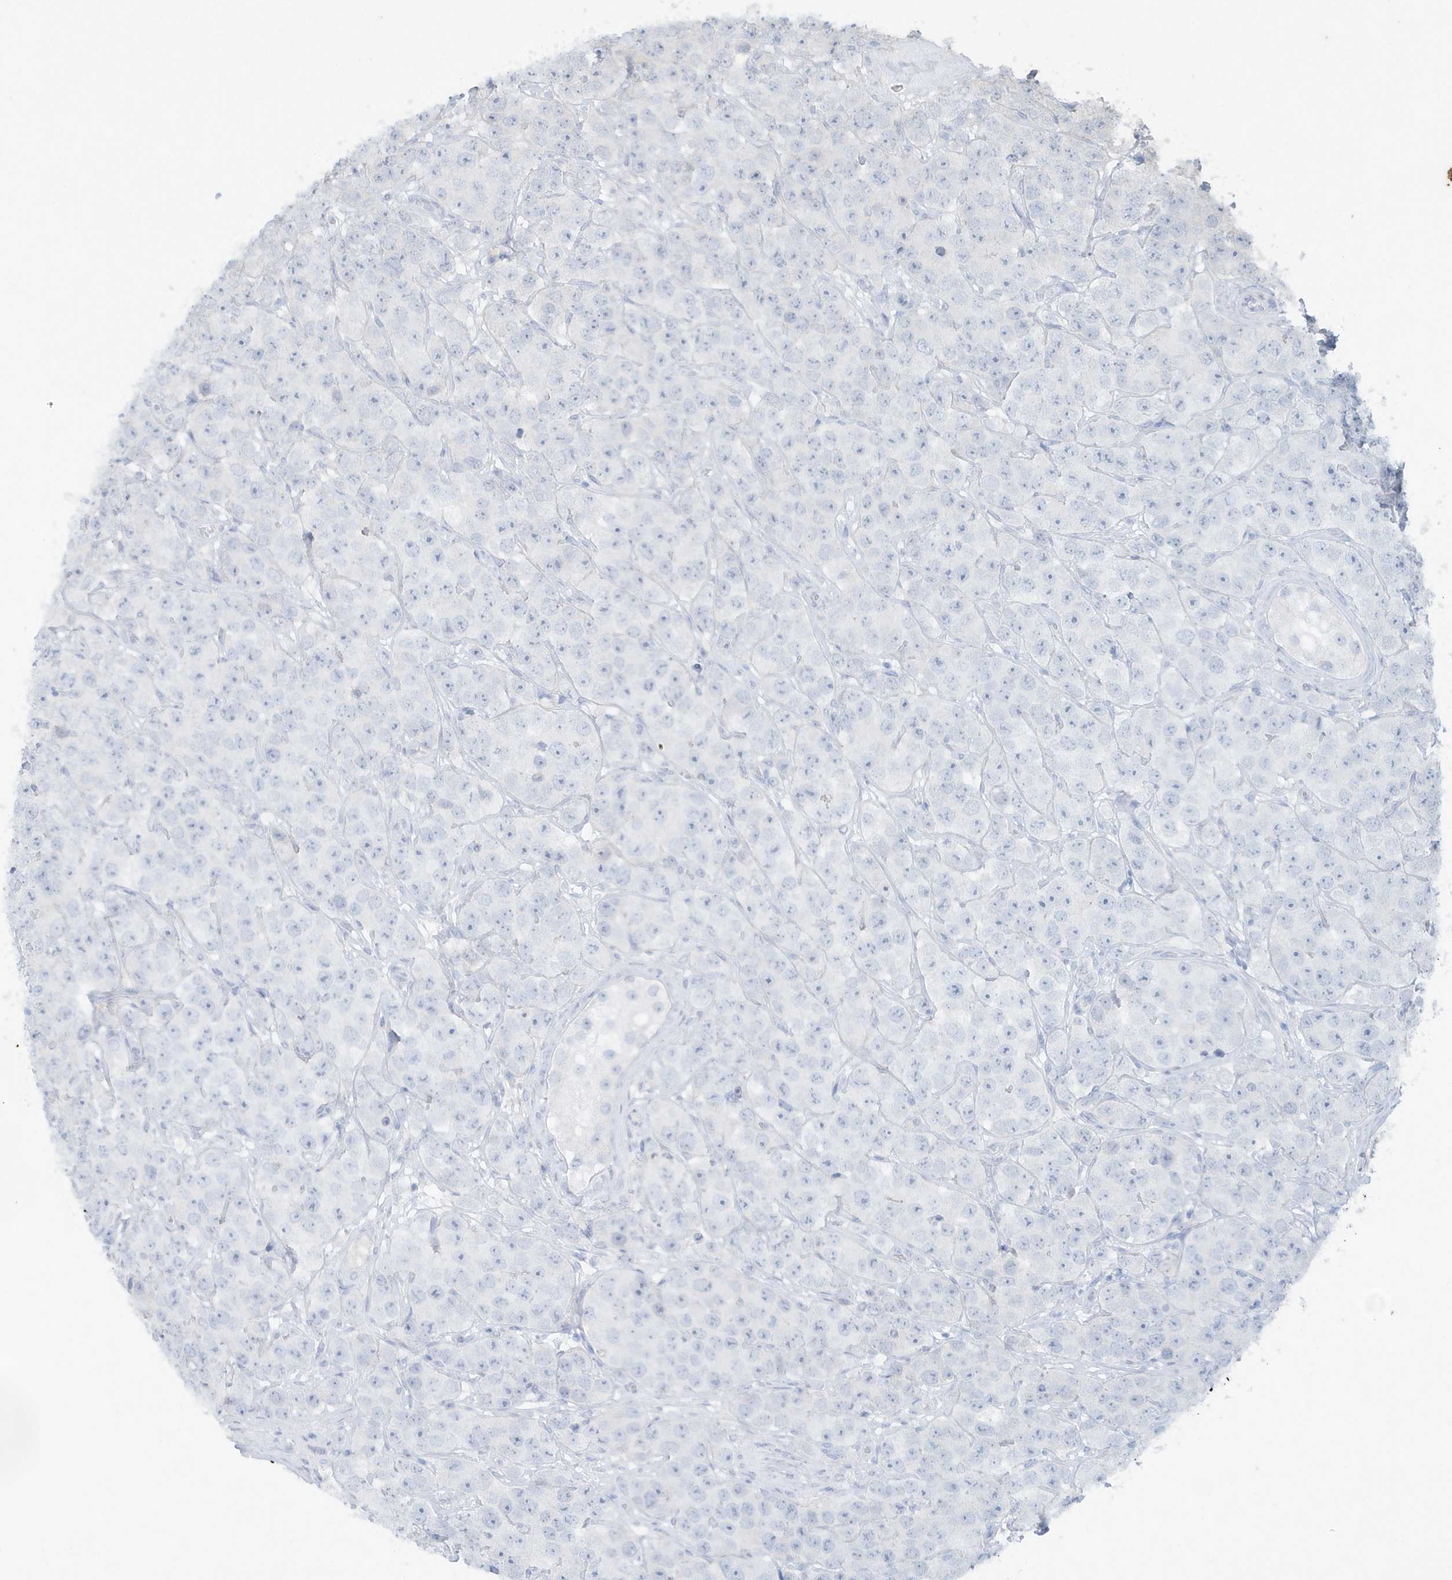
{"staining": {"intensity": "negative", "quantity": "none", "location": "none"}, "tissue": "testis cancer", "cell_type": "Tumor cells", "image_type": "cancer", "snomed": [{"axis": "morphology", "description": "Seminoma, NOS"}, {"axis": "topography", "description": "Testis"}], "caption": "This is a micrograph of immunohistochemistry staining of seminoma (testis), which shows no staining in tumor cells.", "gene": "C1RL", "patient": {"sex": "male", "age": 28}}